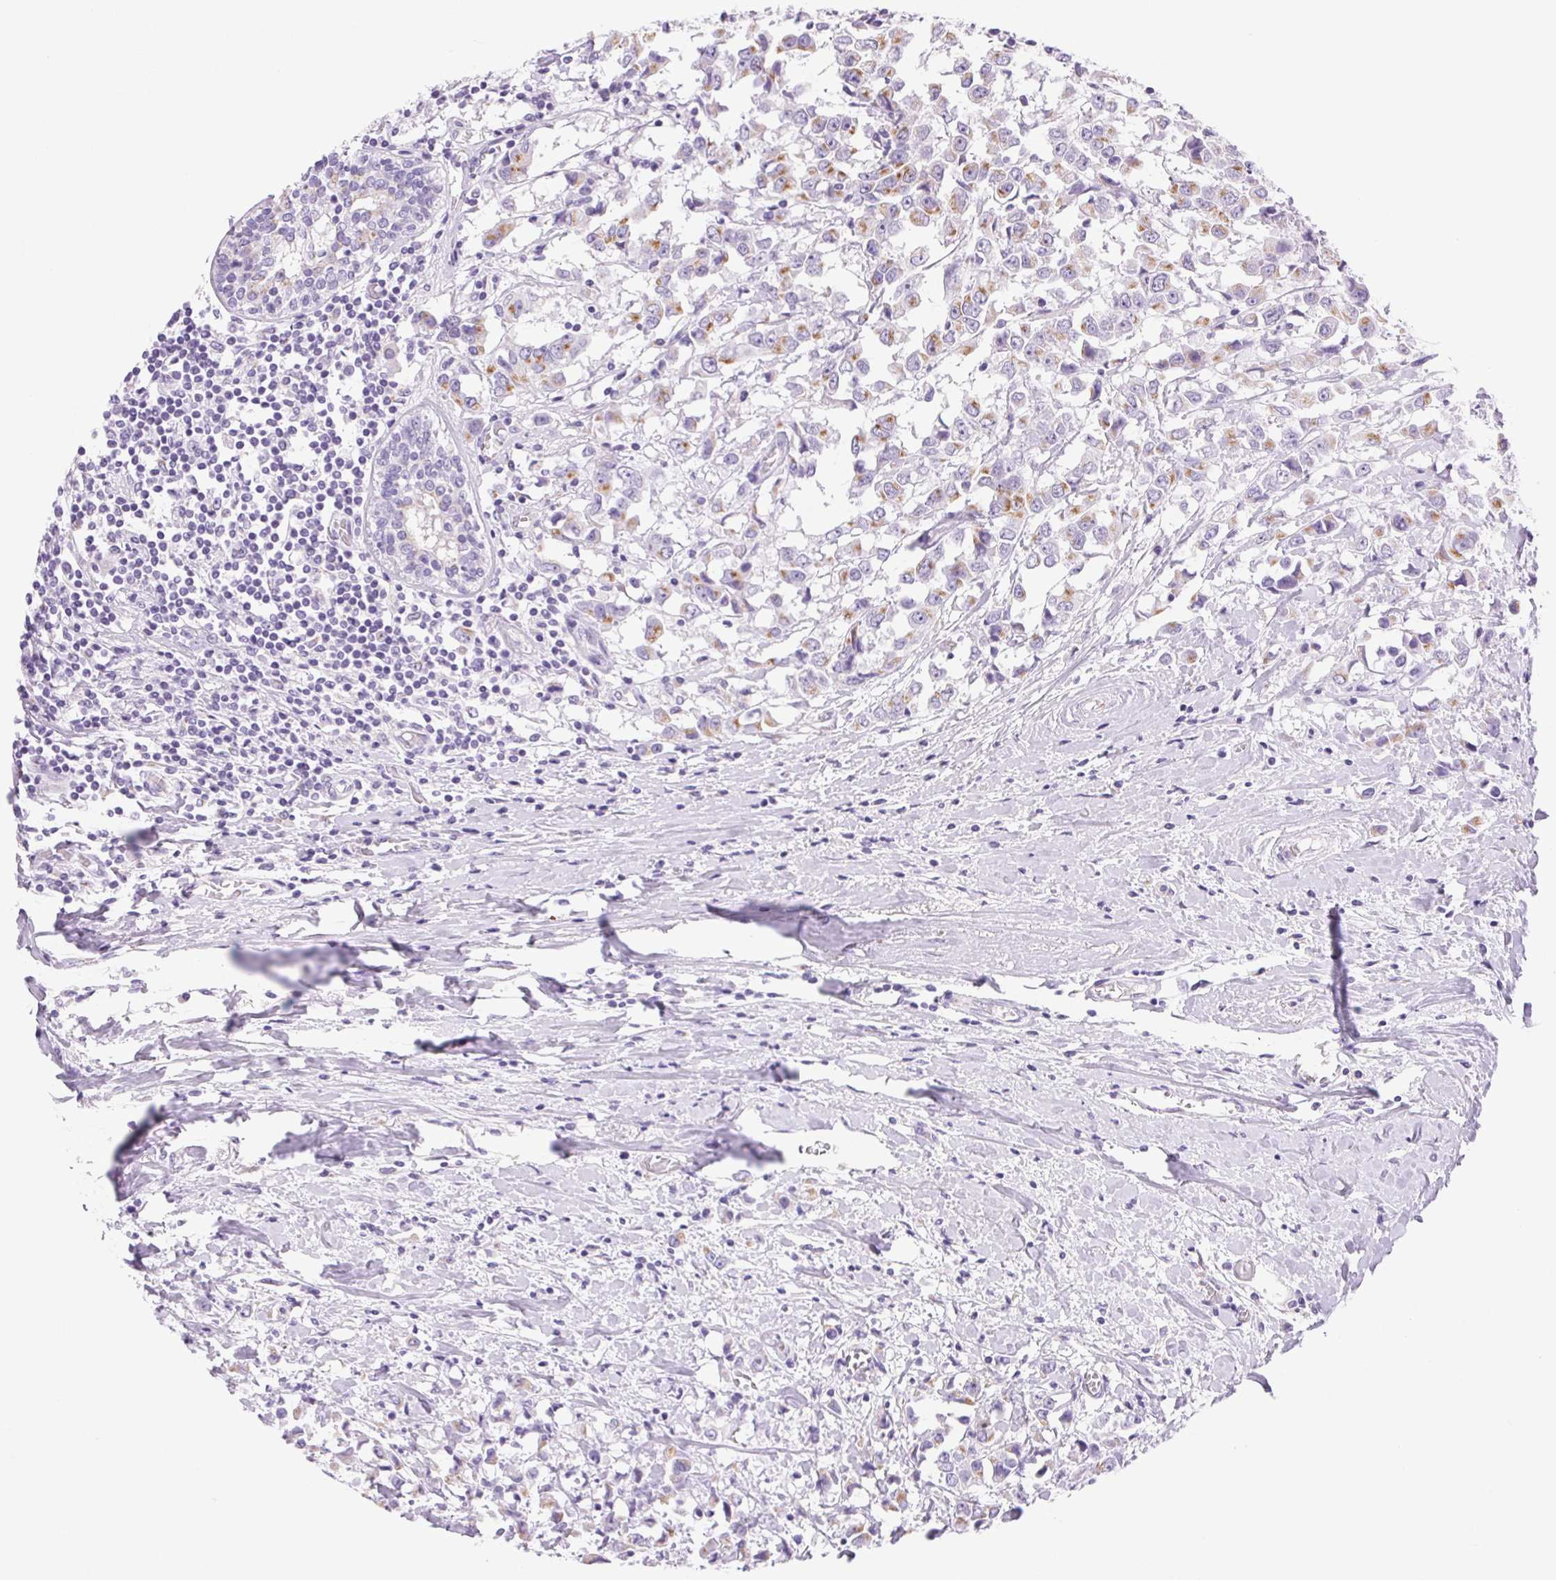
{"staining": {"intensity": "moderate", "quantity": "25%-75%", "location": "cytoplasmic/membranous"}, "tissue": "breast cancer", "cell_type": "Tumor cells", "image_type": "cancer", "snomed": [{"axis": "morphology", "description": "Duct carcinoma"}, {"axis": "topography", "description": "Breast"}], "caption": "Immunohistochemistry (IHC) photomicrograph of neoplastic tissue: human intraductal carcinoma (breast) stained using immunohistochemistry exhibits medium levels of moderate protein expression localized specifically in the cytoplasmic/membranous of tumor cells, appearing as a cytoplasmic/membranous brown color.", "gene": "SERPINB3", "patient": {"sex": "female", "age": 61}}